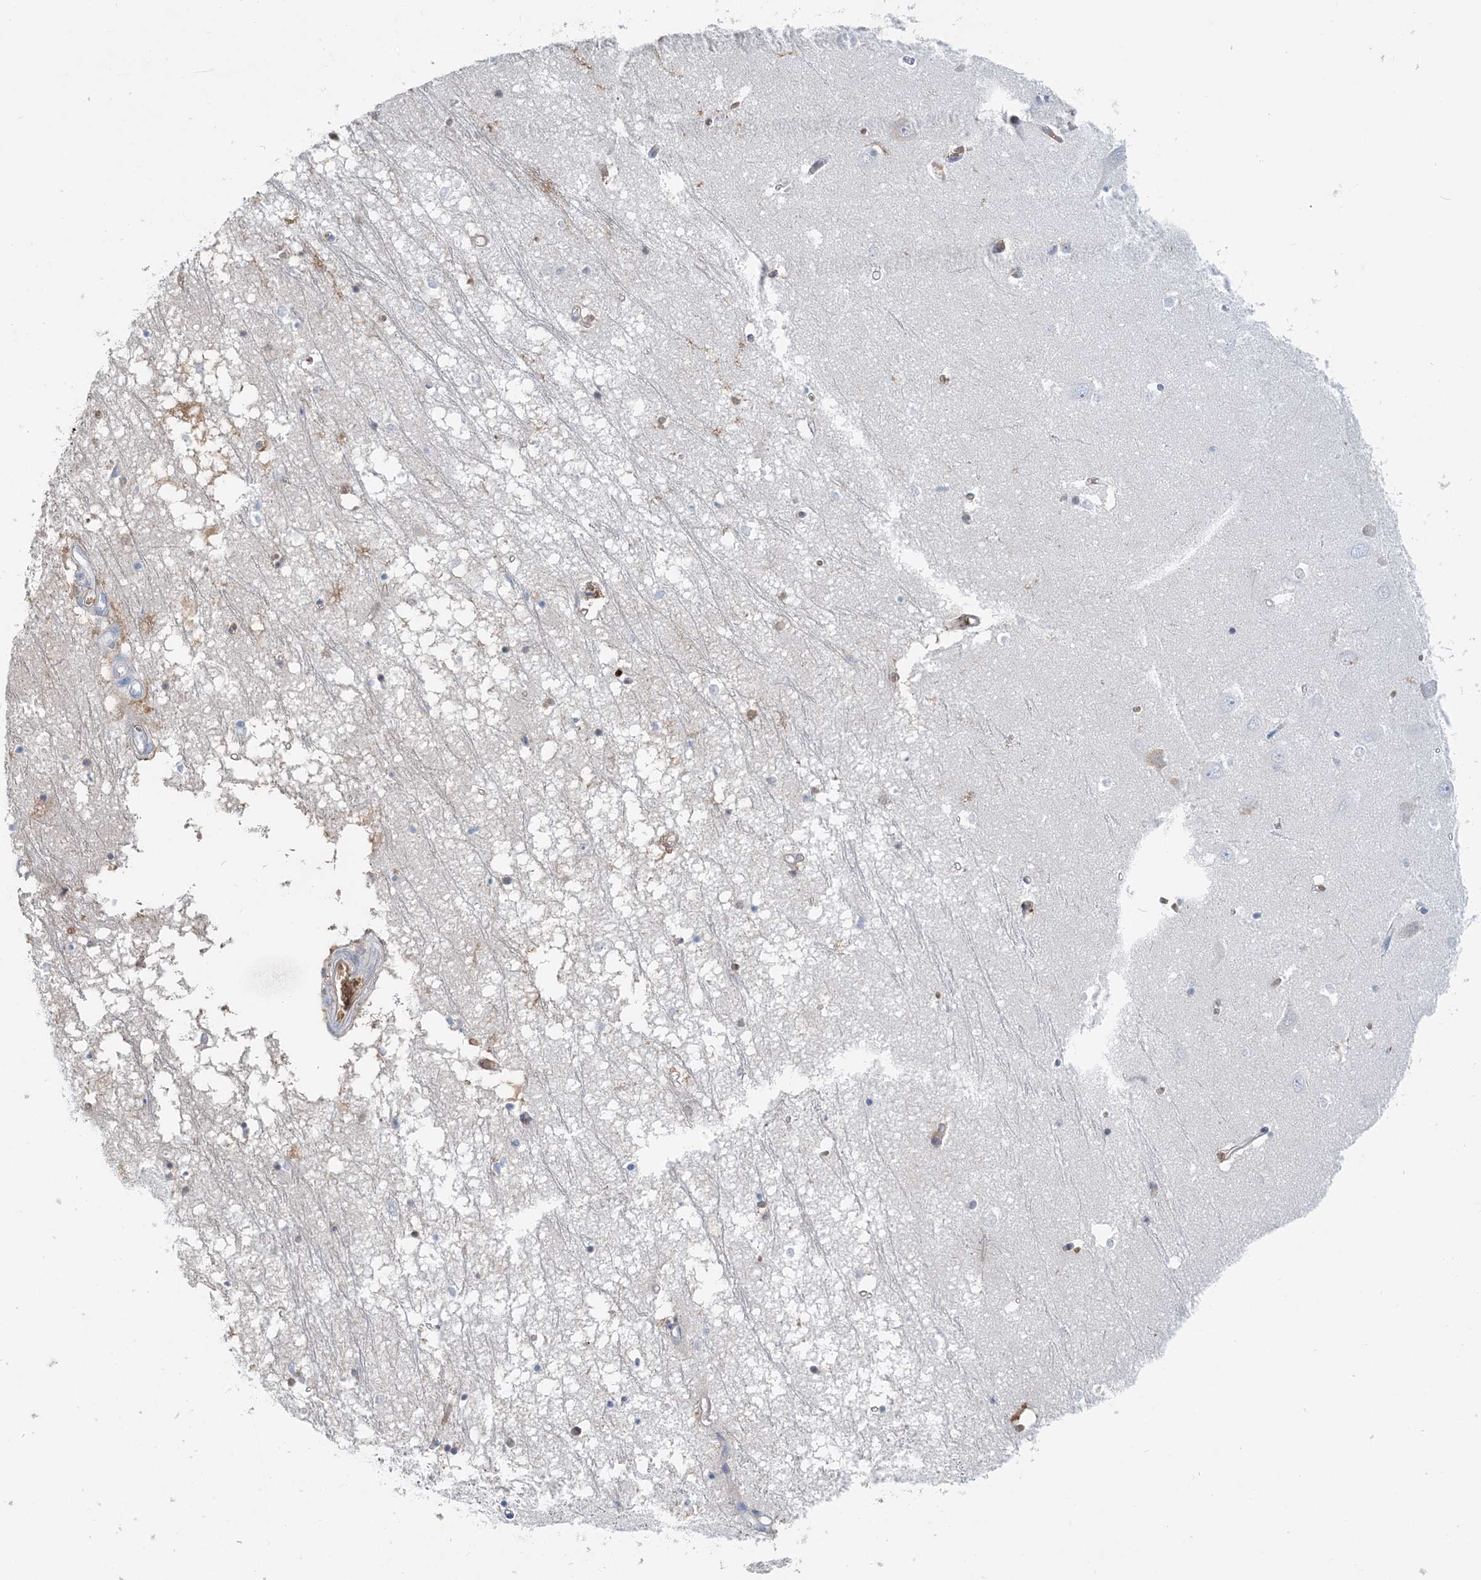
{"staining": {"intensity": "negative", "quantity": "none", "location": "none"}, "tissue": "hippocampus", "cell_type": "Glial cells", "image_type": "normal", "snomed": [{"axis": "morphology", "description": "Normal tissue, NOS"}, {"axis": "topography", "description": "Hippocampus"}], "caption": "IHC photomicrograph of unremarkable human hippocampus stained for a protein (brown), which demonstrates no expression in glial cells.", "gene": "HBD", "patient": {"sex": "male", "age": 70}}